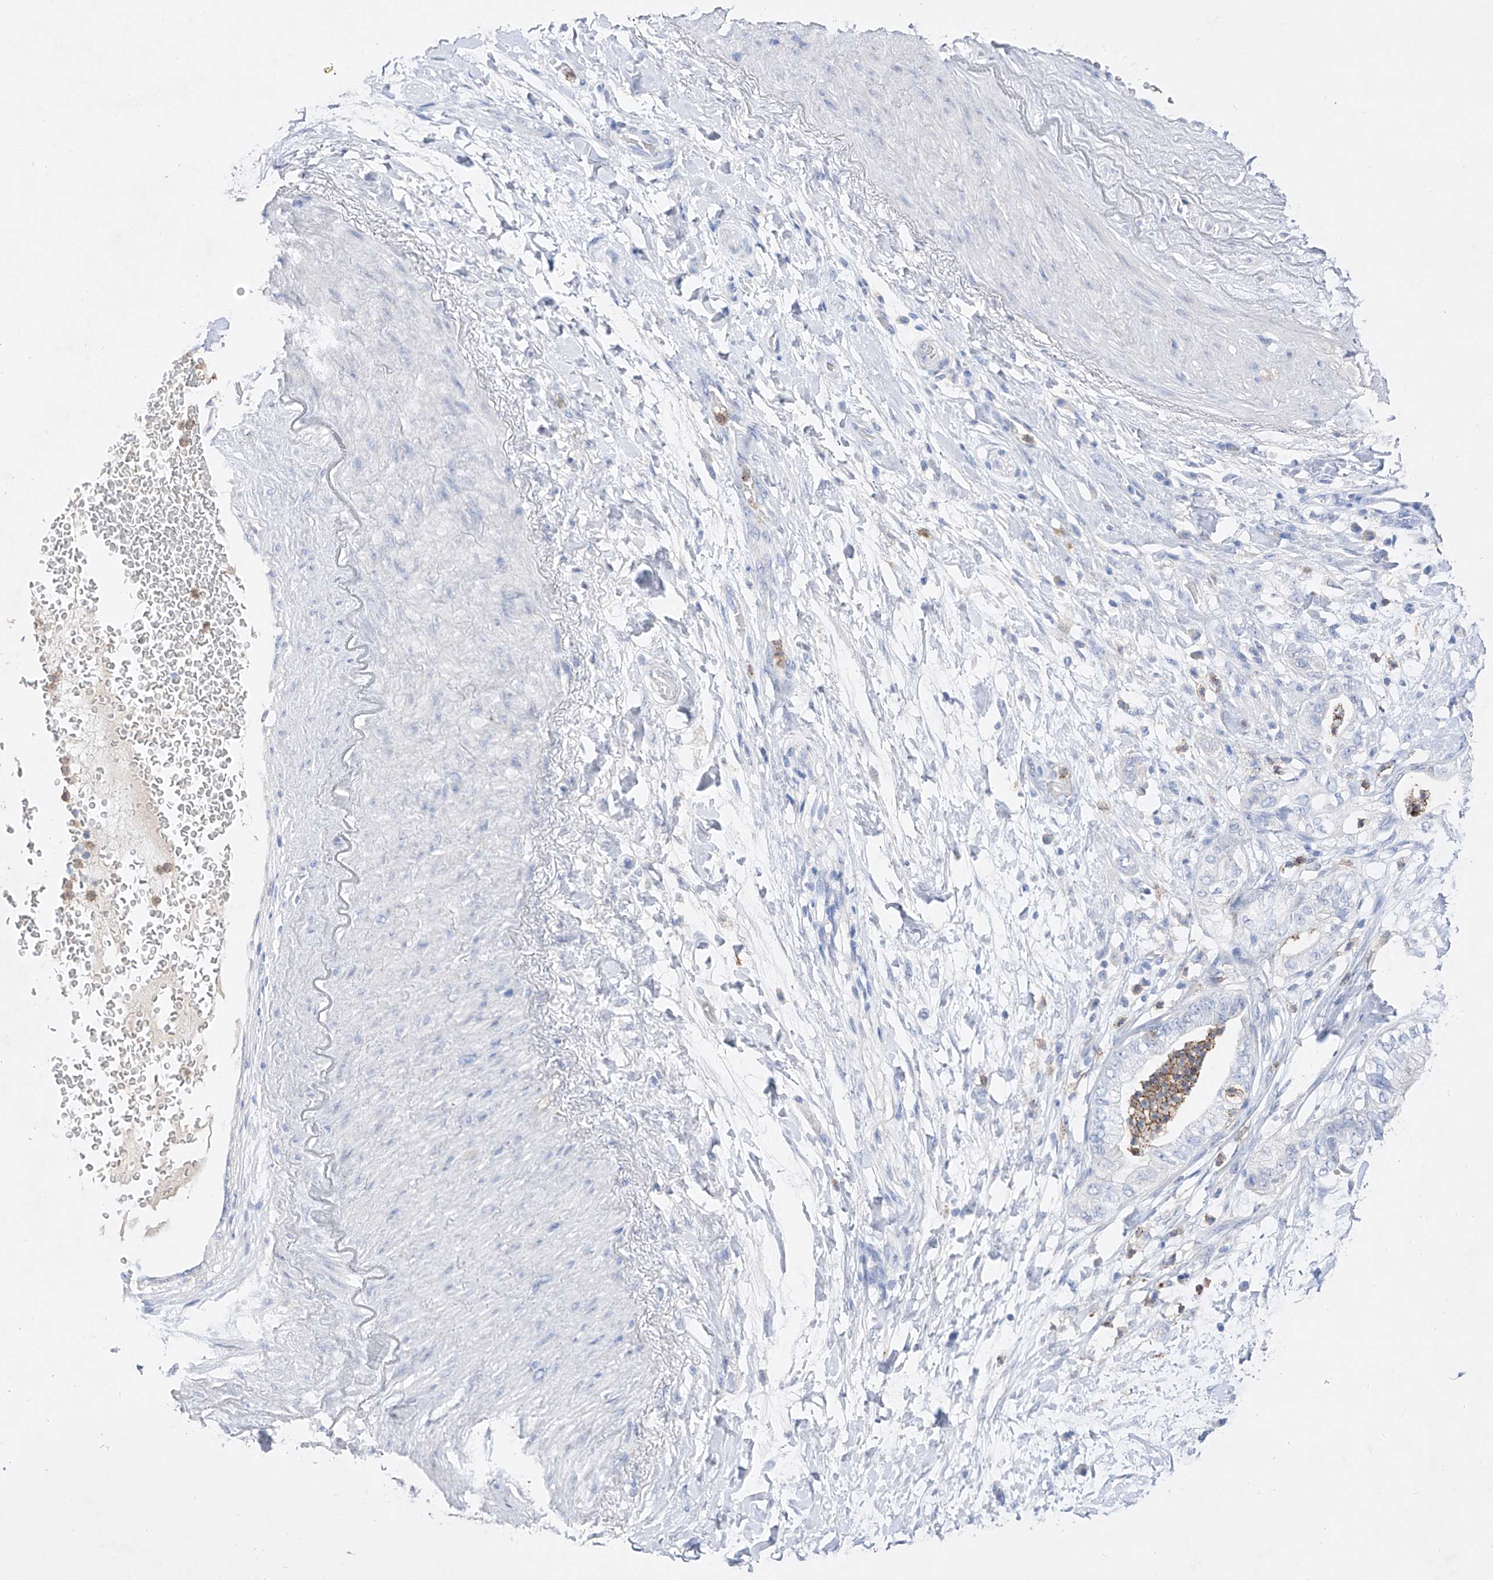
{"staining": {"intensity": "negative", "quantity": "none", "location": "none"}, "tissue": "pancreatic cancer", "cell_type": "Tumor cells", "image_type": "cancer", "snomed": [{"axis": "morphology", "description": "Adenocarcinoma, NOS"}, {"axis": "topography", "description": "Pancreas"}], "caption": "Tumor cells show no significant protein expression in pancreatic adenocarcinoma.", "gene": "TM7SF2", "patient": {"sex": "female", "age": 73}}